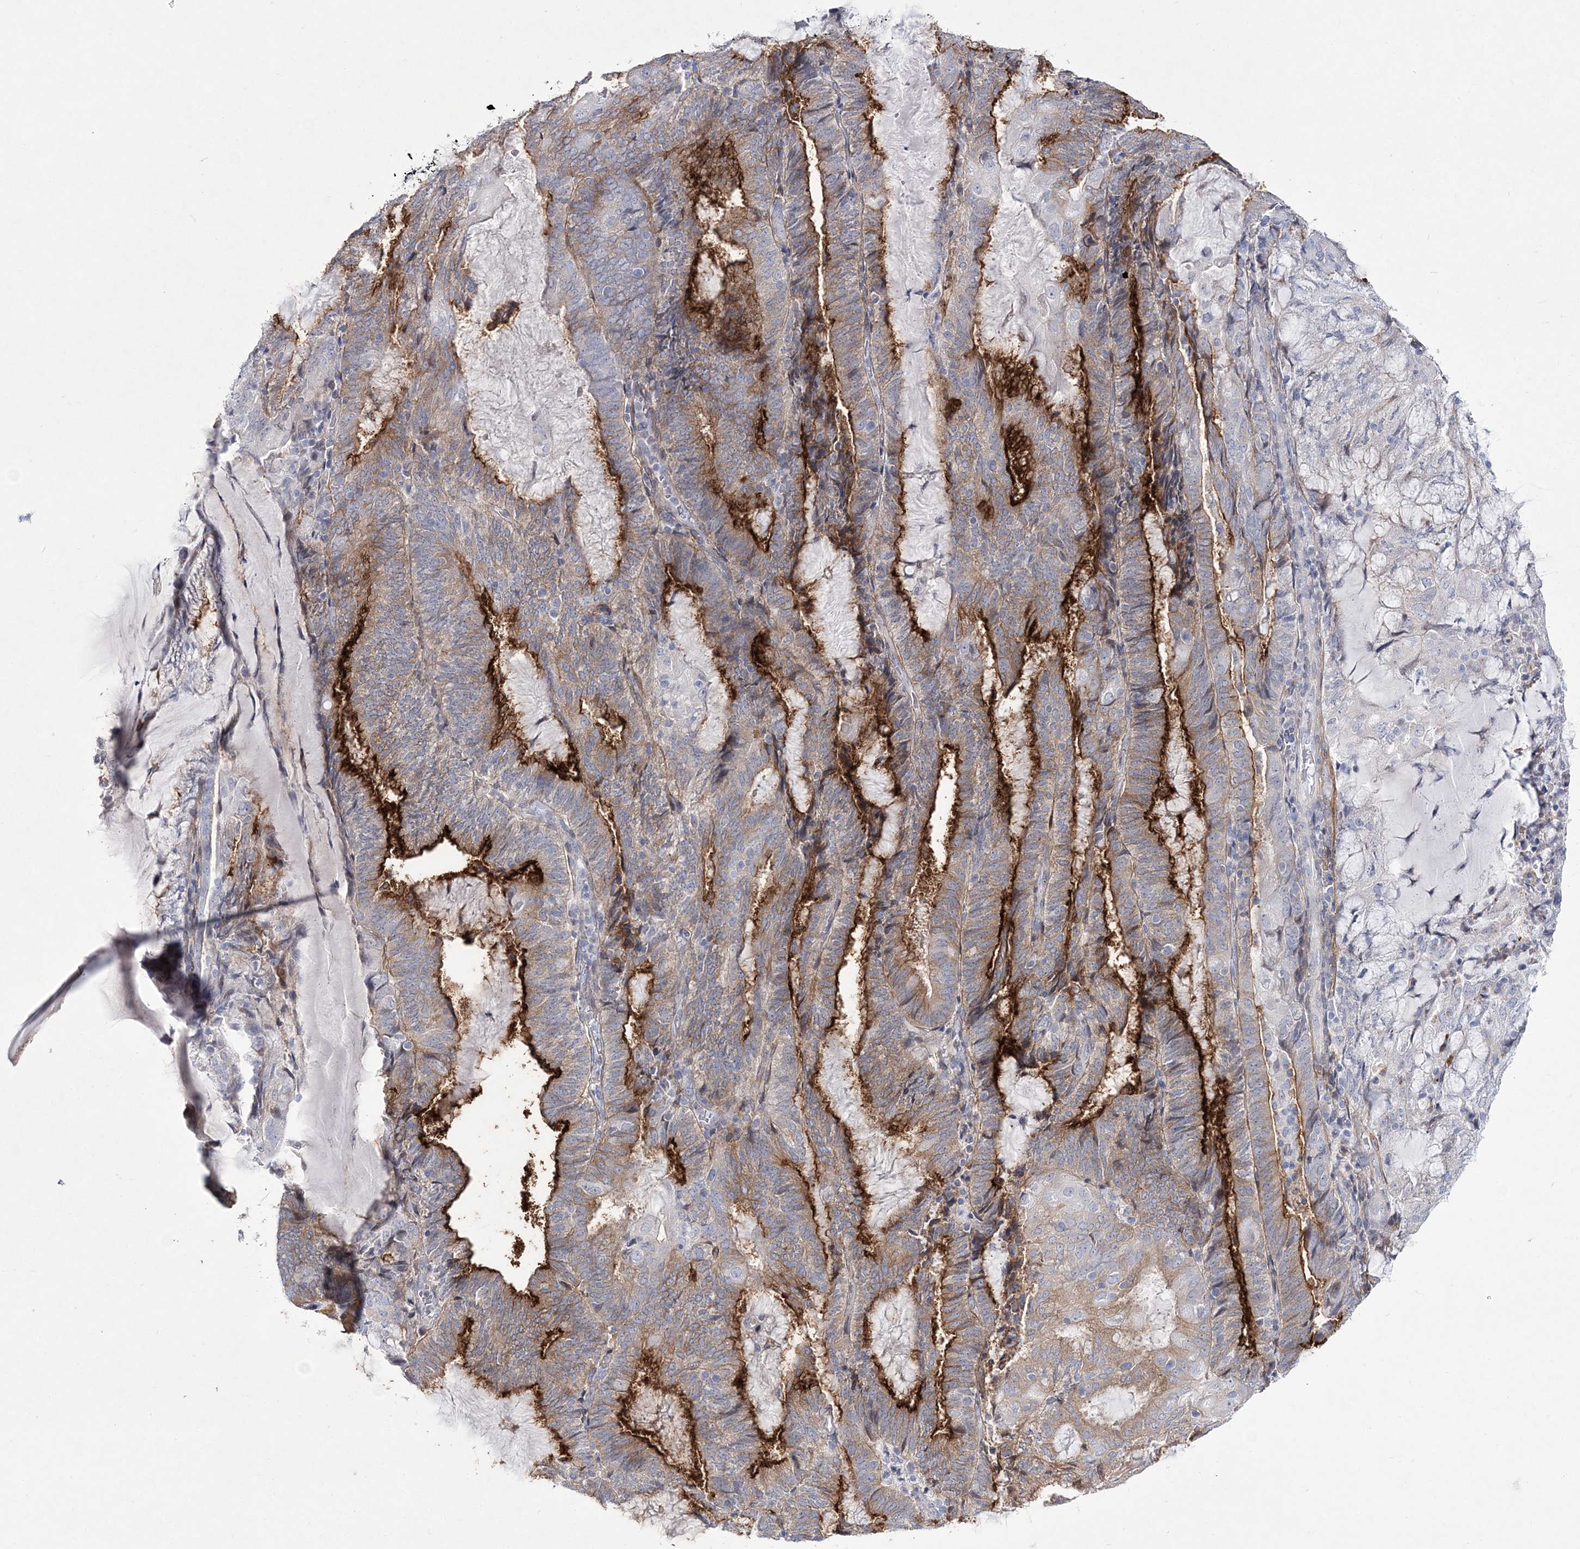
{"staining": {"intensity": "moderate", "quantity": ">75%", "location": "cytoplasmic/membranous"}, "tissue": "endometrial cancer", "cell_type": "Tumor cells", "image_type": "cancer", "snomed": [{"axis": "morphology", "description": "Adenocarcinoma, NOS"}, {"axis": "topography", "description": "Endometrium"}], "caption": "Protein staining of adenocarcinoma (endometrial) tissue shows moderate cytoplasmic/membranous positivity in approximately >75% of tumor cells.", "gene": "ANO1", "patient": {"sex": "female", "age": 81}}